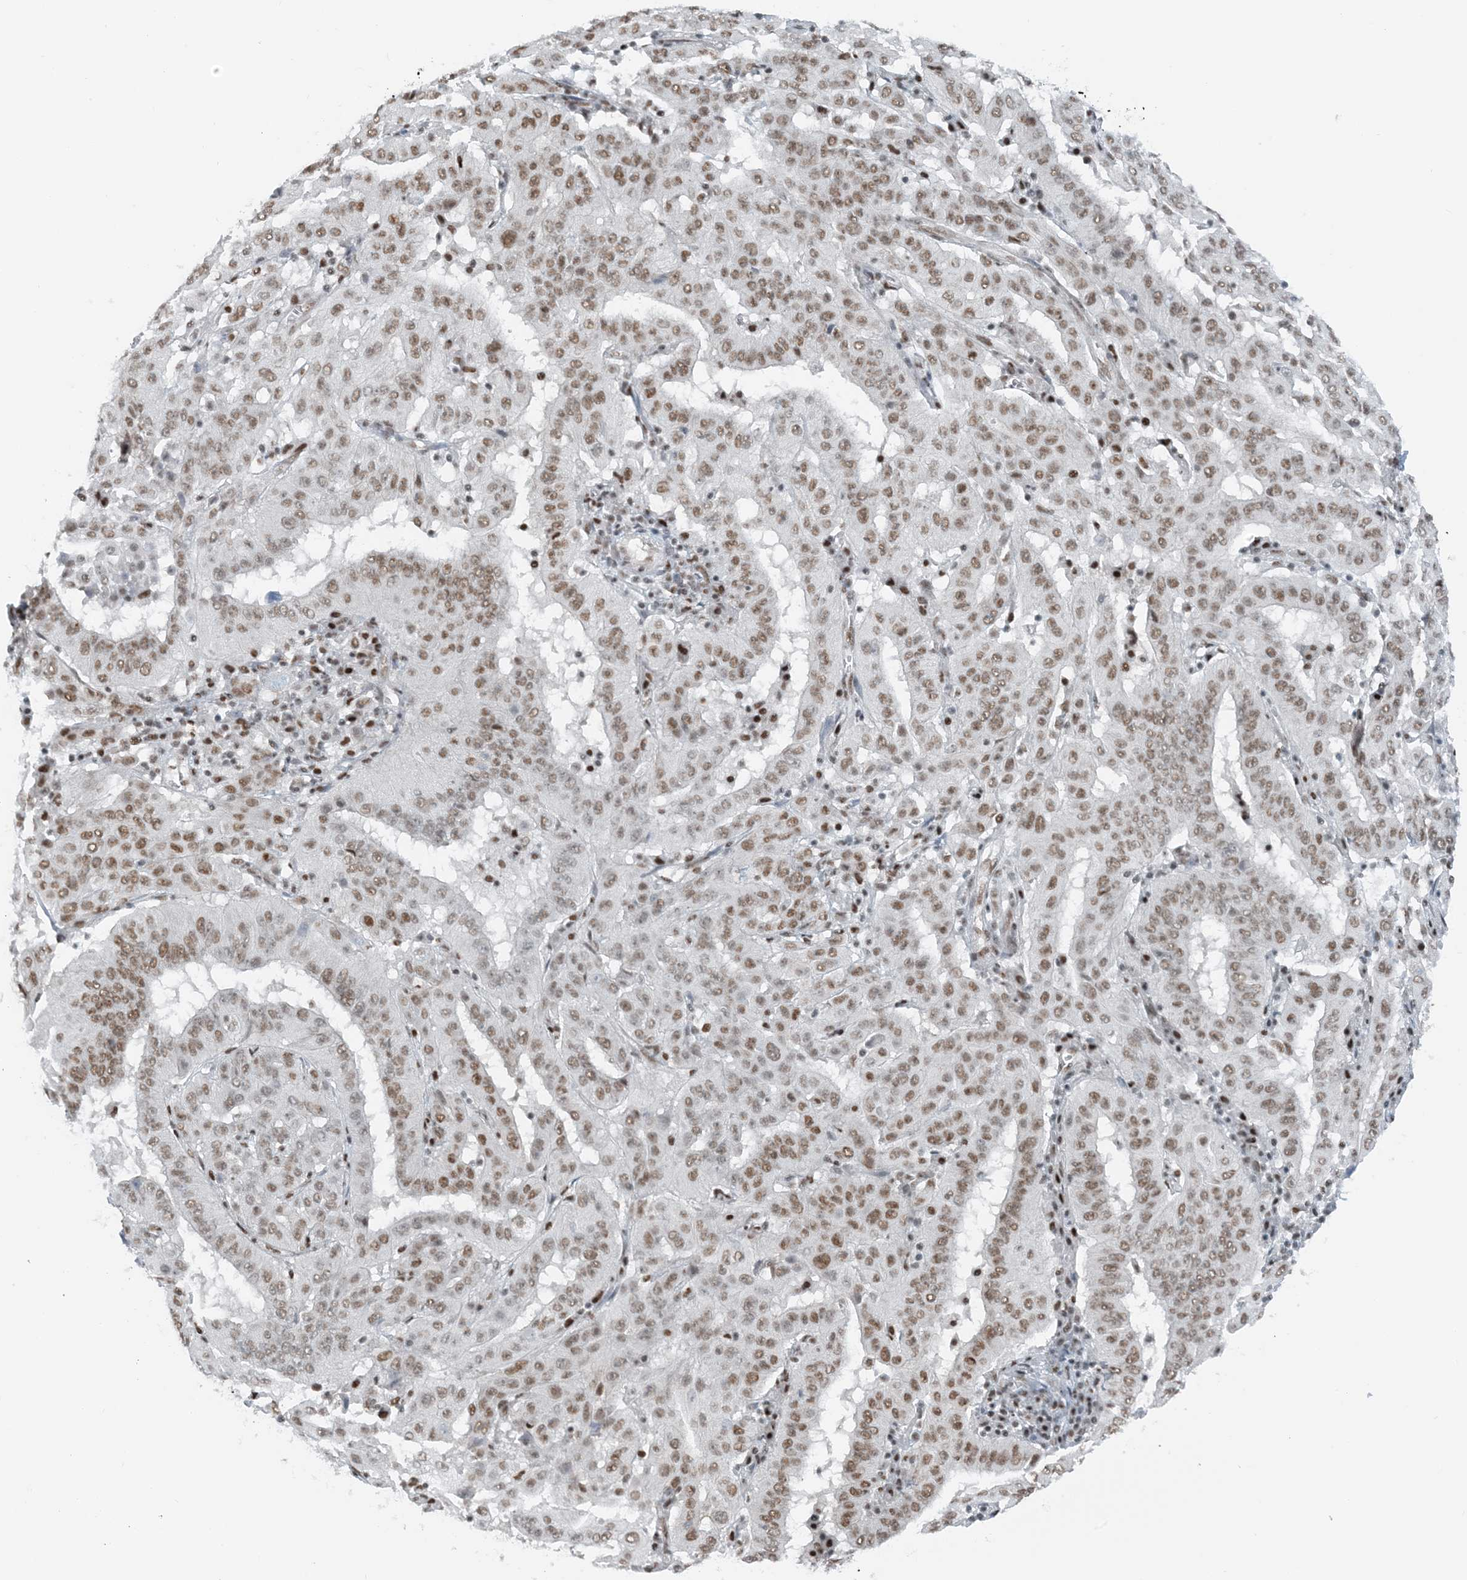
{"staining": {"intensity": "moderate", "quantity": ">75%", "location": "nuclear"}, "tissue": "pancreatic cancer", "cell_type": "Tumor cells", "image_type": "cancer", "snomed": [{"axis": "morphology", "description": "Adenocarcinoma, NOS"}, {"axis": "topography", "description": "Pancreas"}], "caption": "Protein analysis of pancreatic cancer (adenocarcinoma) tissue shows moderate nuclear expression in about >75% of tumor cells.", "gene": "ZNF500", "patient": {"sex": "male", "age": 63}}